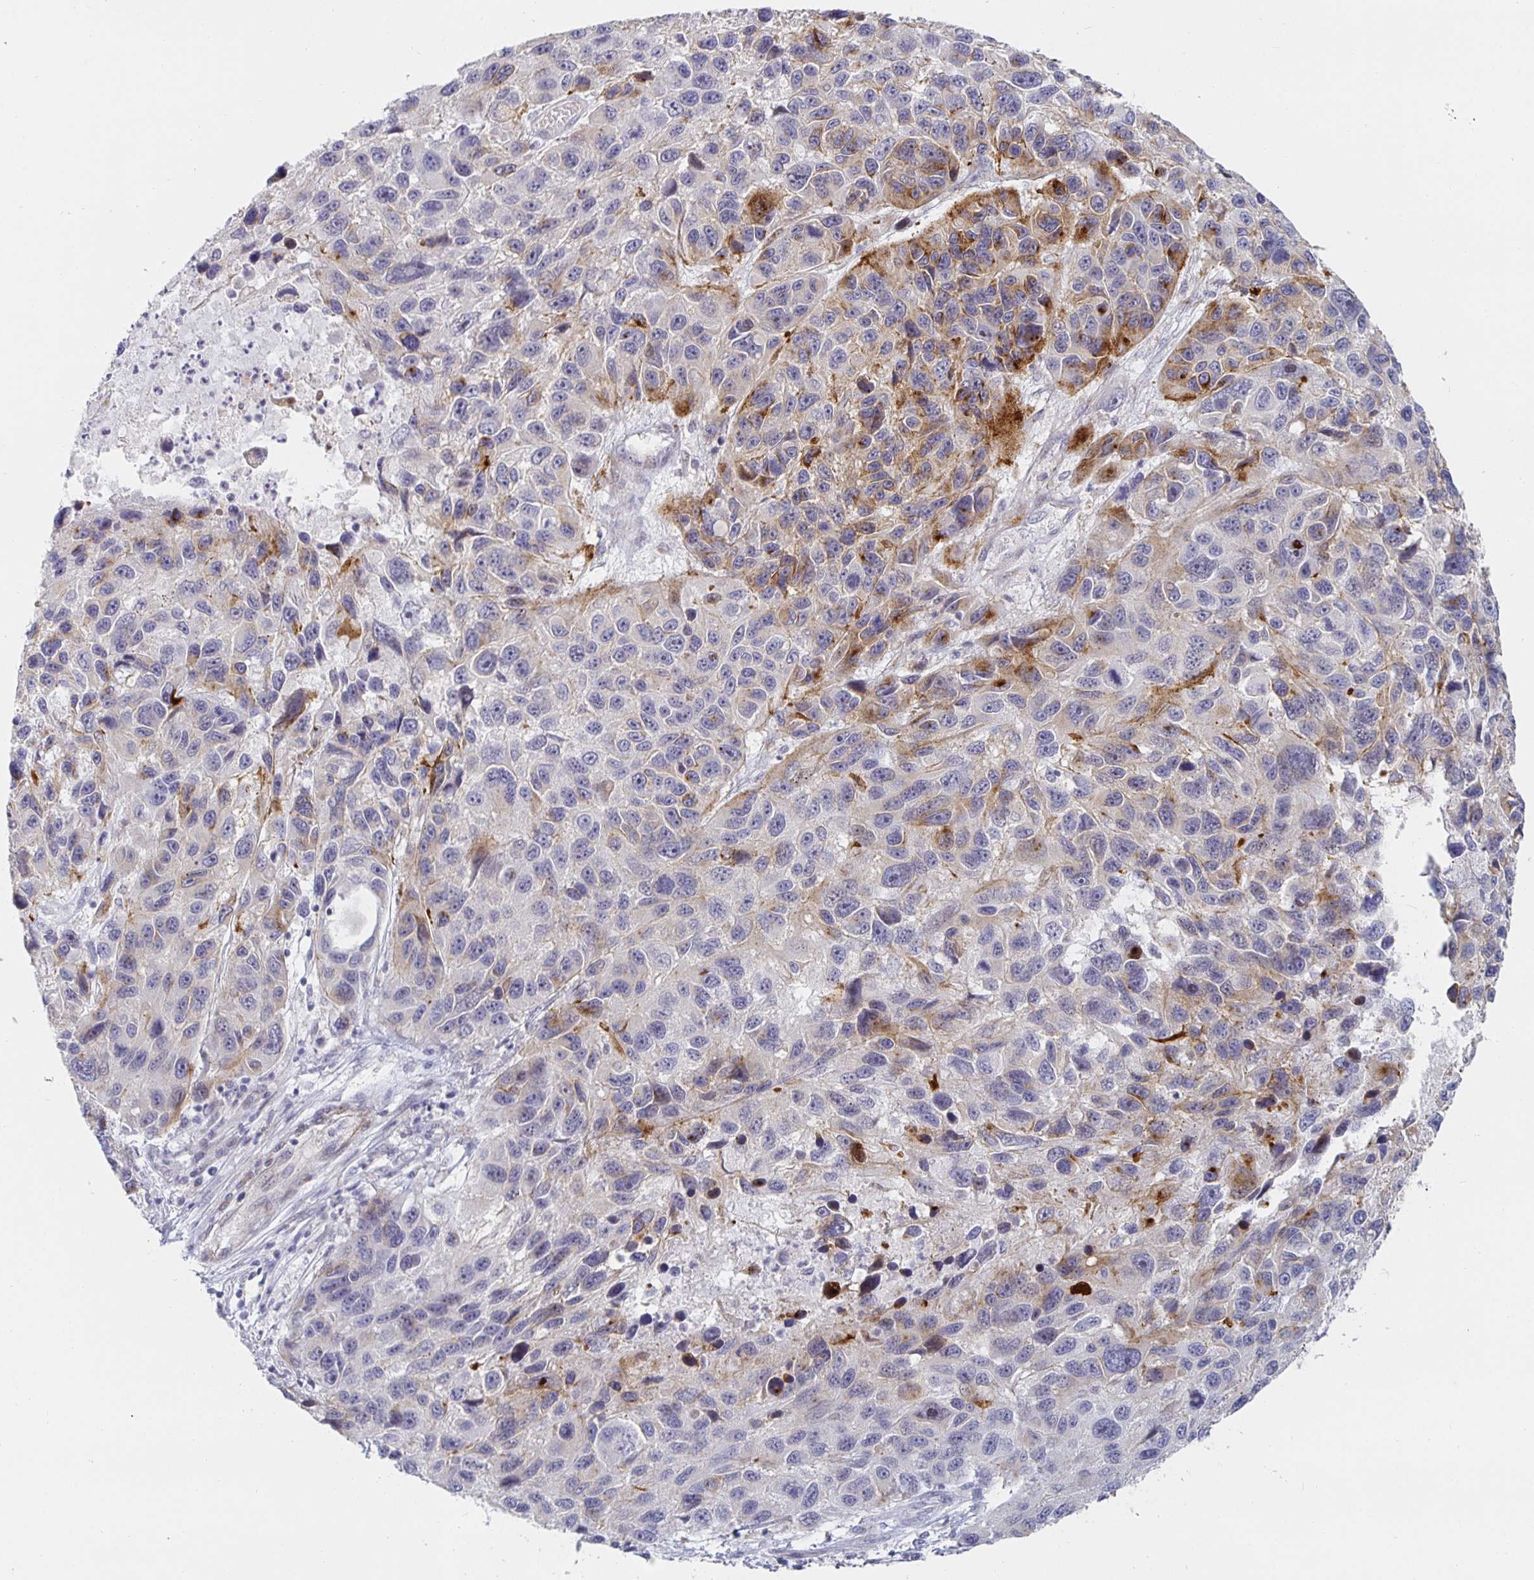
{"staining": {"intensity": "moderate", "quantity": "<25%", "location": "cytoplasmic/membranous"}, "tissue": "melanoma", "cell_type": "Tumor cells", "image_type": "cancer", "snomed": [{"axis": "morphology", "description": "Malignant melanoma, NOS"}, {"axis": "topography", "description": "Skin"}], "caption": "Immunohistochemistry of human melanoma demonstrates low levels of moderate cytoplasmic/membranous expression in about <25% of tumor cells.", "gene": "S100G", "patient": {"sex": "male", "age": 53}}